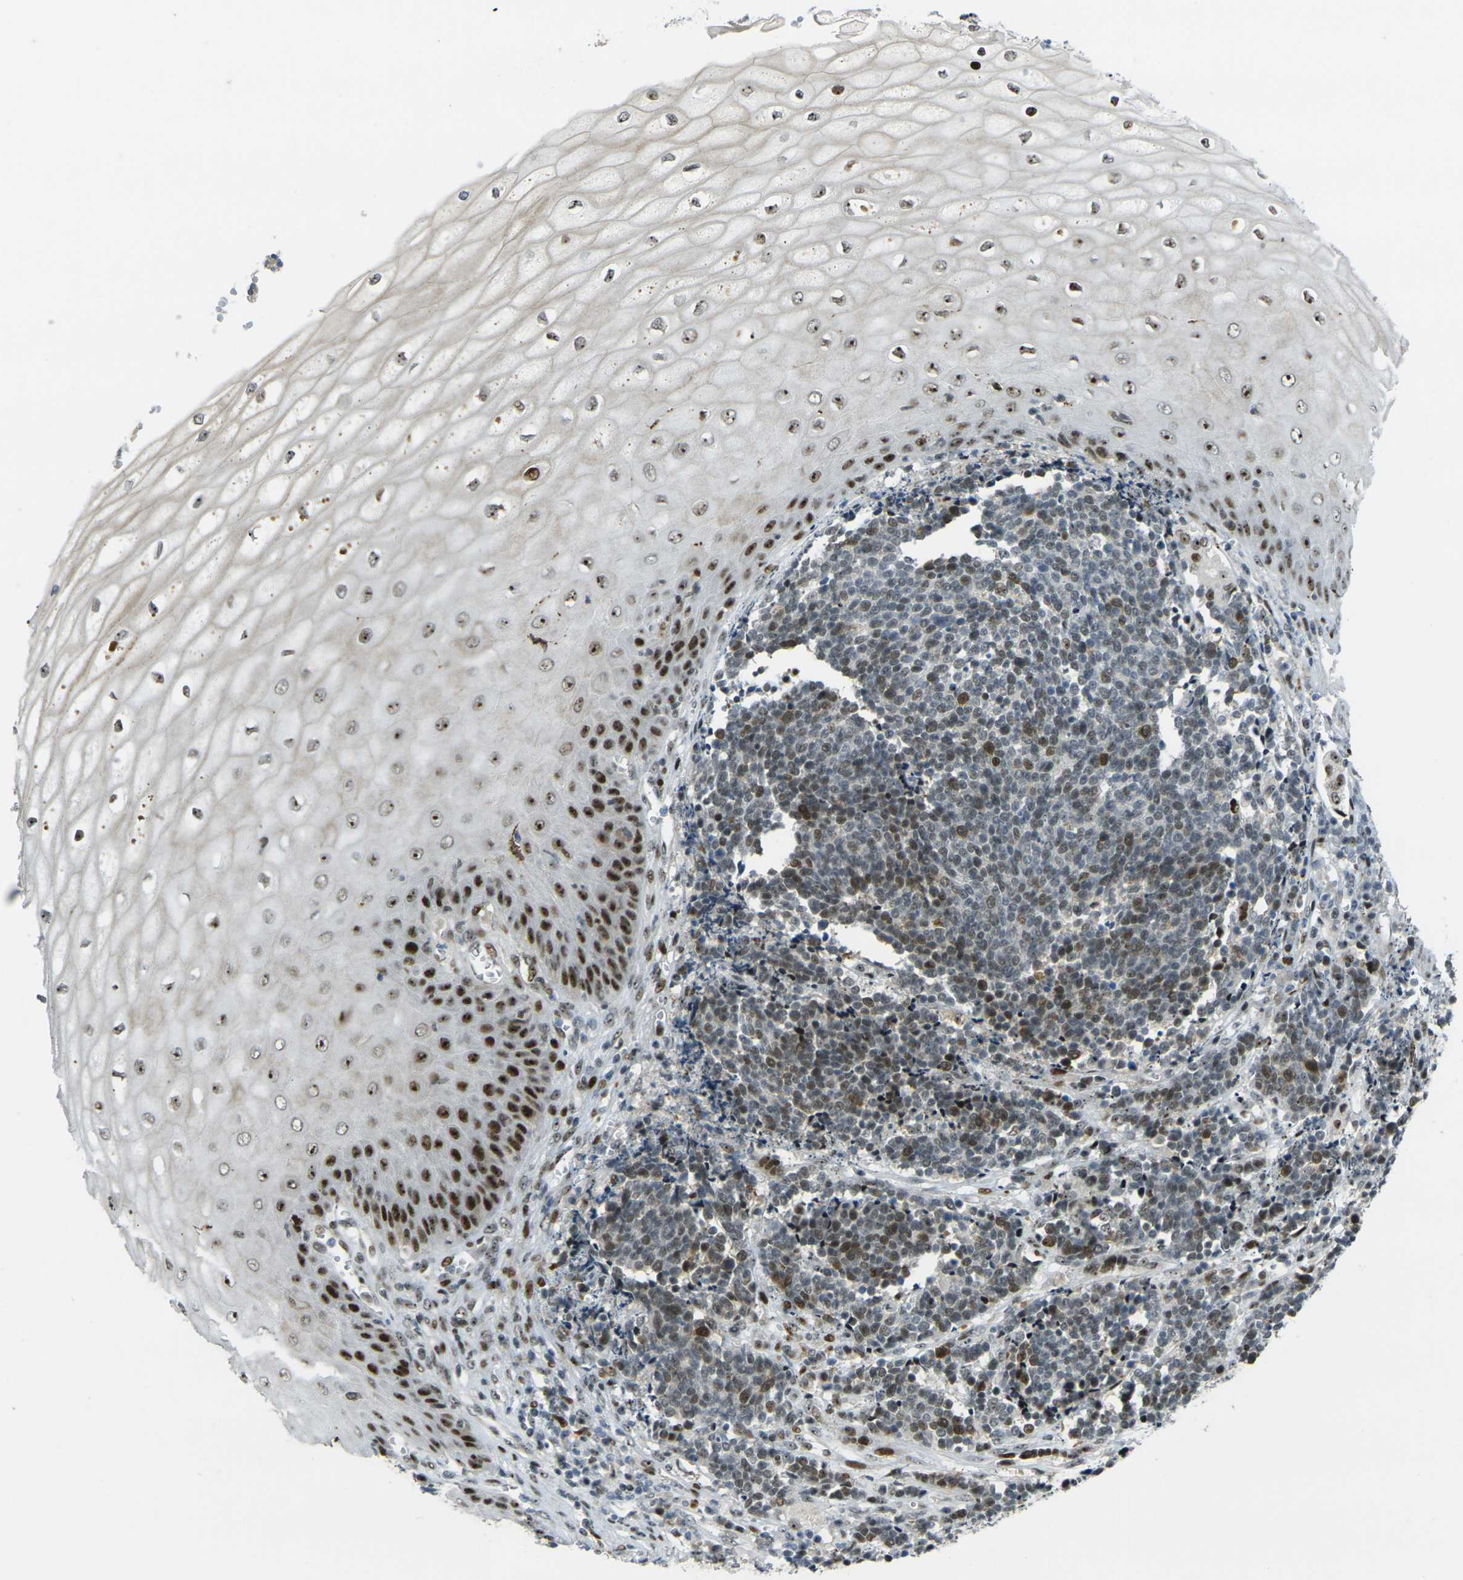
{"staining": {"intensity": "strong", "quantity": ">75%", "location": "nuclear"}, "tissue": "cervical cancer", "cell_type": "Tumor cells", "image_type": "cancer", "snomed": [{"axis": "morphology", "description": "Squamous cell carcinoma, NOS"}, {"axis": "topography", "description": "Cervix"}], "caption": "Tumor cells reveal strong nuclear staining in approximately >75% of cells in squamous cell carcinoma (cervical).", "gene": "UBE2C", "patient": {"sex": "female", "age": 35}}